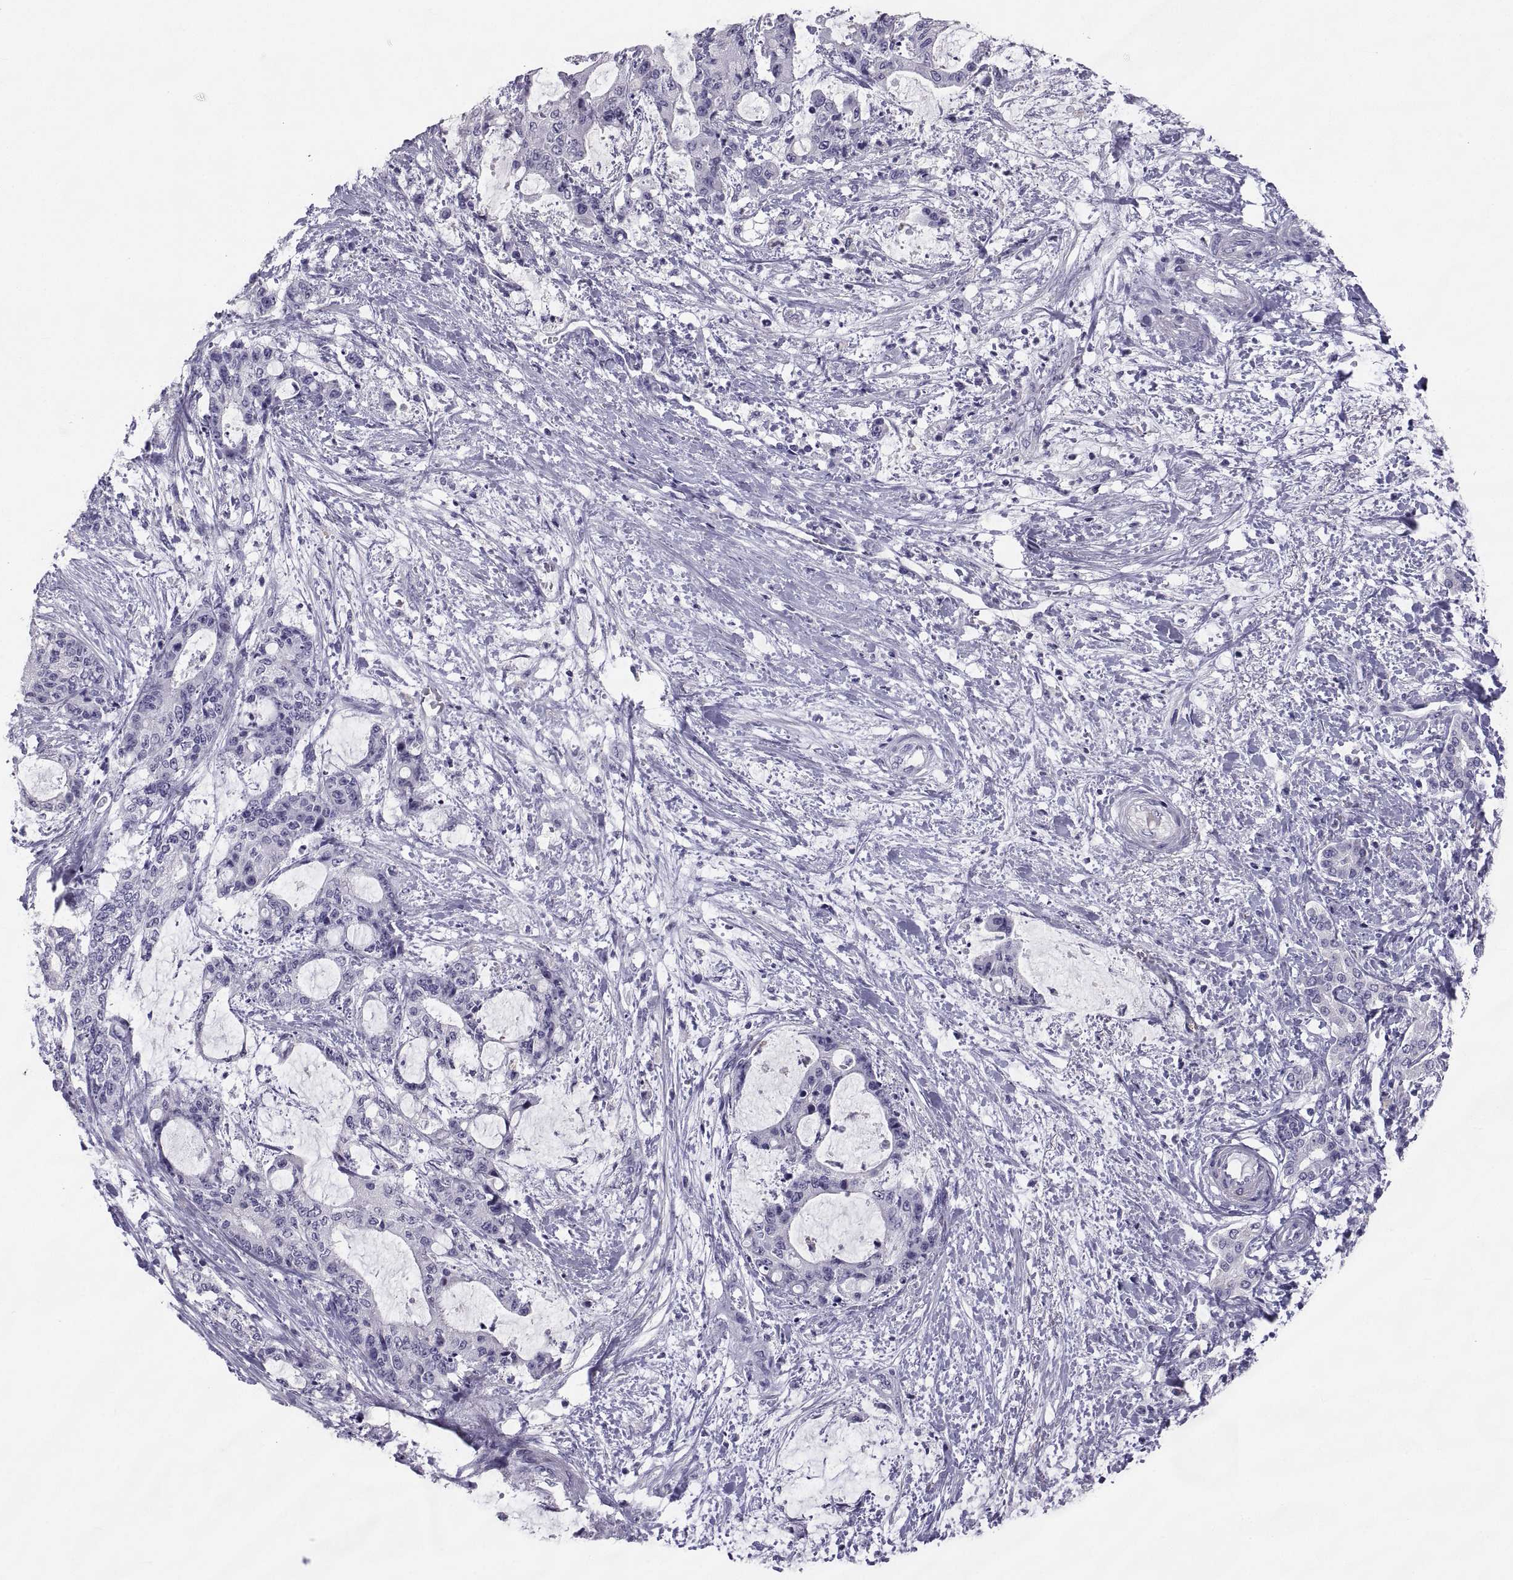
{"staining": {"intensity": "negative", "quantity": "none", "location": "none"}, "tissue": "liver cancer", "cell_type": "Tumor cells", "image_type": "cancer", "snomed": [{"axis": "morphology", "description": "Normal tissue, NOS"}, {"axis": "morphology", "description": "Cholangiocarcinoma"}, {"axis": "topography", "description": "Liver"}, {"axis": "topography", "description": "Peripheral nerve tissue"}], "caption": "Immunohistochemistry histopathology image of neoplastic tissue: human liver cancer (cholangiocarcinoma) stained with DAB reveals no significant protein positivity in tumor cells. (DAB (3,3'-diaminobenzidine) IHC with hematoxylin counter stain).", "gene": "IGSF1", "patient": {"sex": "female", "age": 73}}